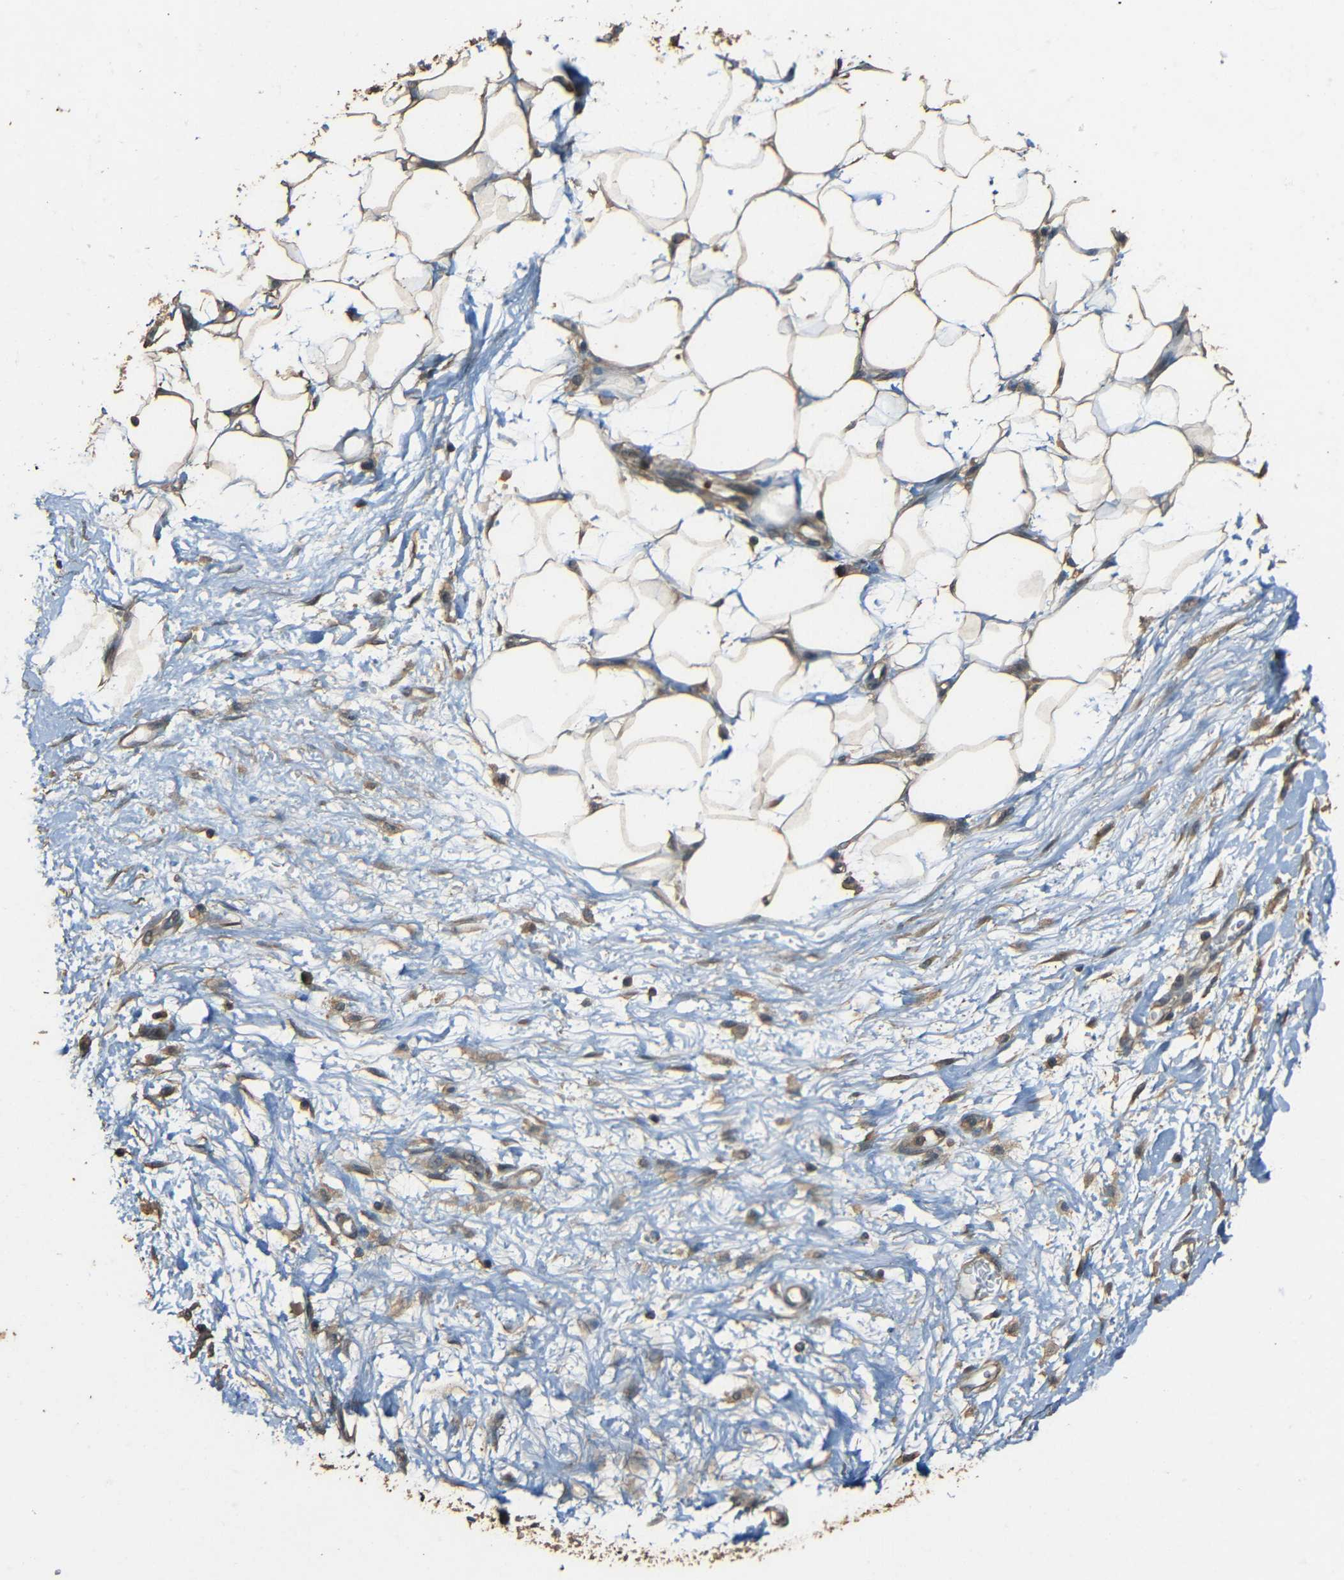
{"staining": {"intensity": "moderate", "quantity": ">75%", "location": "cytoplasmic/membranous"}, "tissue": "adipose tissue", "cell_type": "Adipocytes", "image_type": "normal", "snomed": [{"axis": "morphology", "description": "Normal tissue, NOS"}, {"axis": "morphology", "description": "Urothelial carcinoma, High grade"}, {"axis": "topography", "description": "Vascular tissue"}, {"axis": "topography", "description": "Urinary bladder"}], "caption": "A medium amount of moderate cytoplasmic/membranous positivity is seen in about >75% of adipocytes in normal adipose tissue. The protein of interest is shown in brown color, while the nuclei are stained blue.", "gene": "PDE5A", "patient": {"sex": "female", "age": 56}}